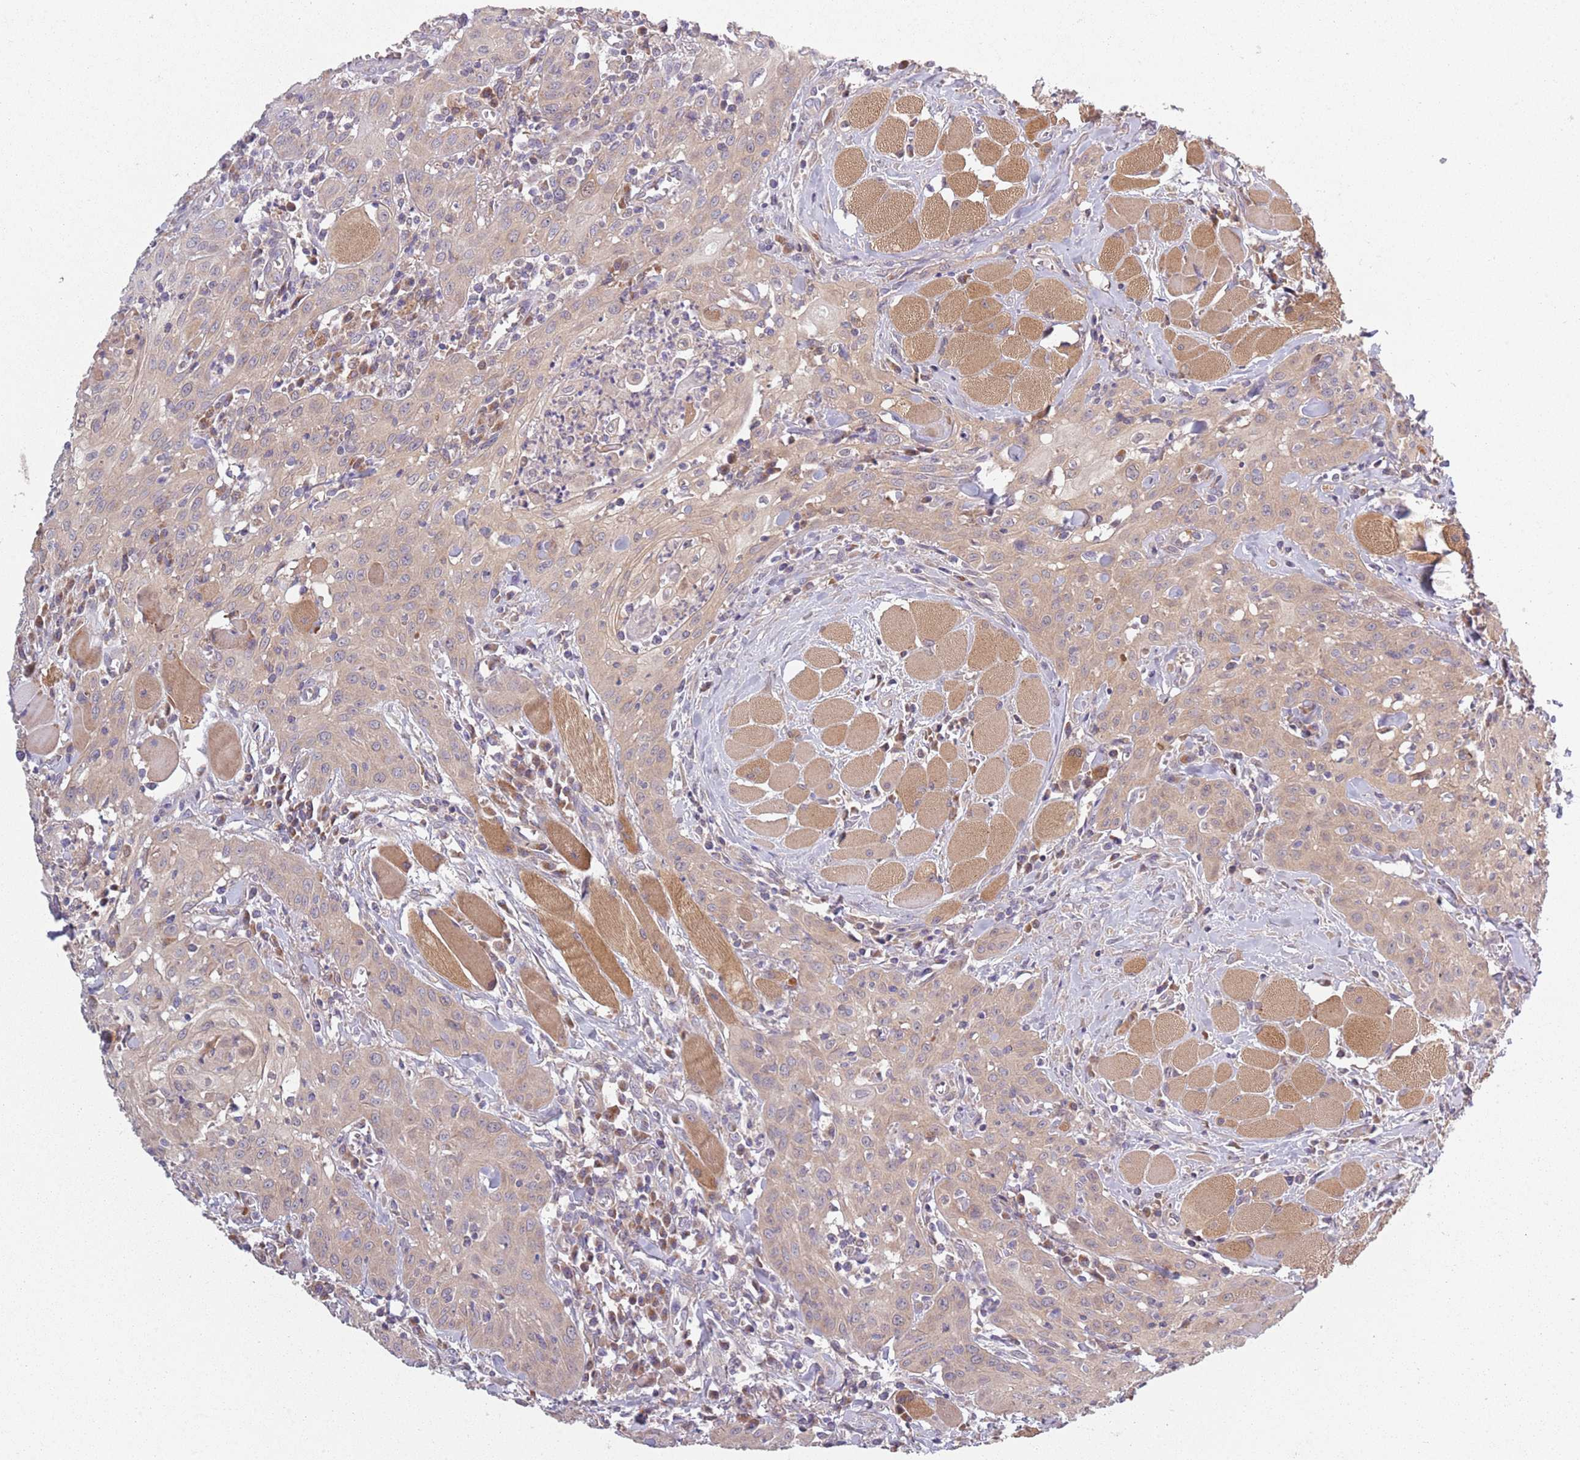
{"staining": {"intensity": "weak", "quantity": "25%-75%", "location": "cytoplasmic/membranous"}, "tissue": "head and neck cancer", "cell_type": "Tumor cells", "image_type": "cancer", "snomed": [{"axis": "morphology", "description": "Squamous cell carcinoma, NOS"}, {"axis": "topography", "description": "Oral tissue"}, {"axis": "topography", "description": "Head-Neck"}], "caption": "Immunohistochemical staining of human squamous cell carcinoma (head and neck) reveals weak cytoplasmic/membranous protein staining in about 25%-75% of tumor cells. (DAB IHC, brown staining for protein, blue staining for nuclei).", "gene": "COQ5", "patient": {"sex": "female", "age": 70}}